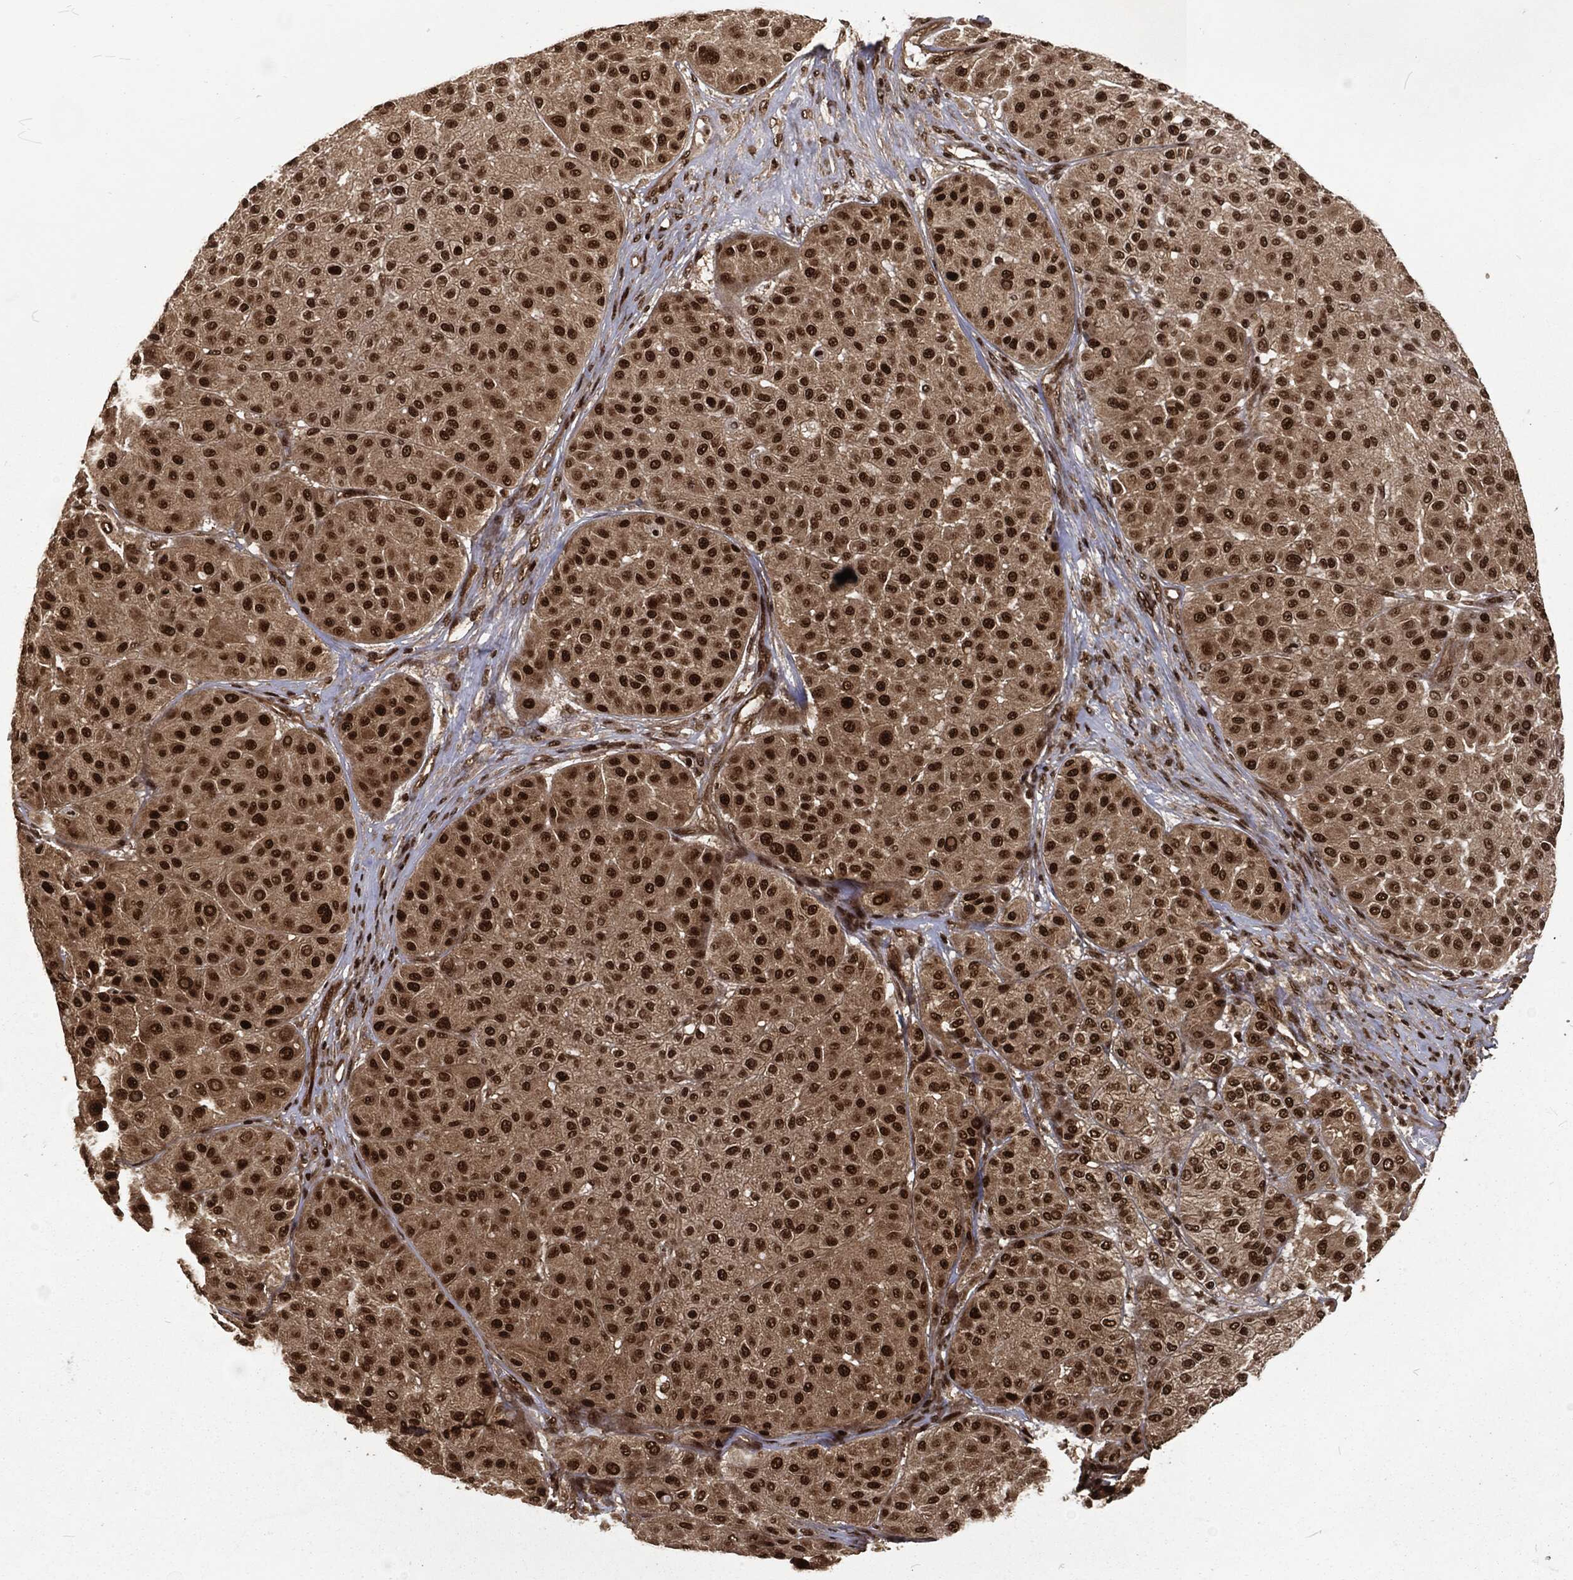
{"staining": {"intensity": "strong", "quantity": ">75%", "location": "nuclear"}, "tissue": "melanoma", "cell_type": "Tumor cells", "image_type": "cancer", "snomed": [{"axis": "morphology", "description": "Malignant melanoma, Metastatic site"}, {"axis": "topography", "description": "Smooth muscle"}], "caption": "Strong nuclear expression is present in approximately >75% of tumor cells in melanoma.", "gene": "NGRN", "patient": {"sex": "male", "age": 41}}